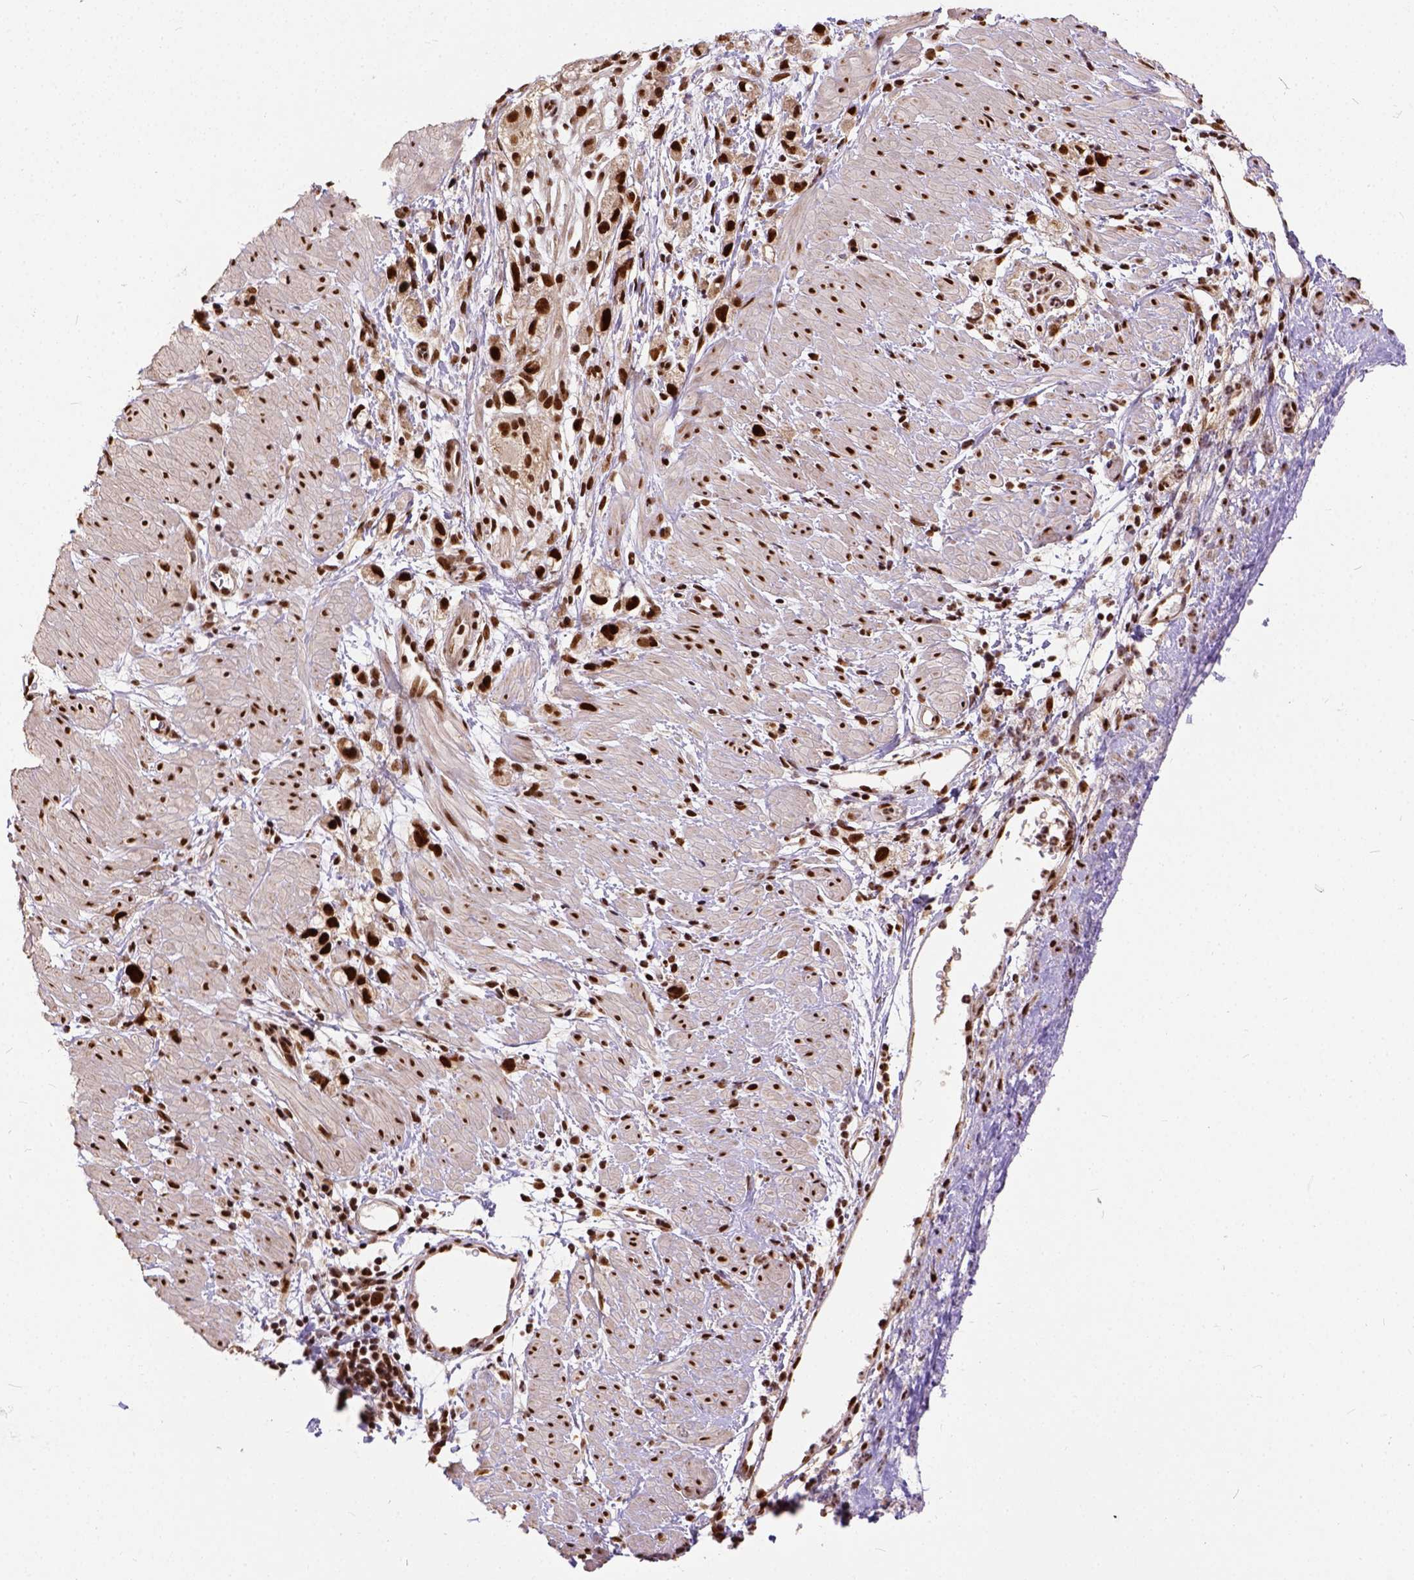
{"staining": {"intensity": "strong", "quantity": ">75%", "location": "nuclear"}, "tissue": "stomach cancer", "cell_type": "Tumor cells", "image_type": "cancer", "snomed": [{"axis": "morphology", "description": "Adenocarcinoma, NOS"}, {"axis": "topography", "description": "Stomach"}], "caption": "The photomicrograph displays a brown stain indicating the presence of a protein in the nuclear of tumor cells in adenocarcinoma (stomach). Nuclei are stained in blue.", "gene": "NACC1", "patient": {"sex": "female", "age": 59}}